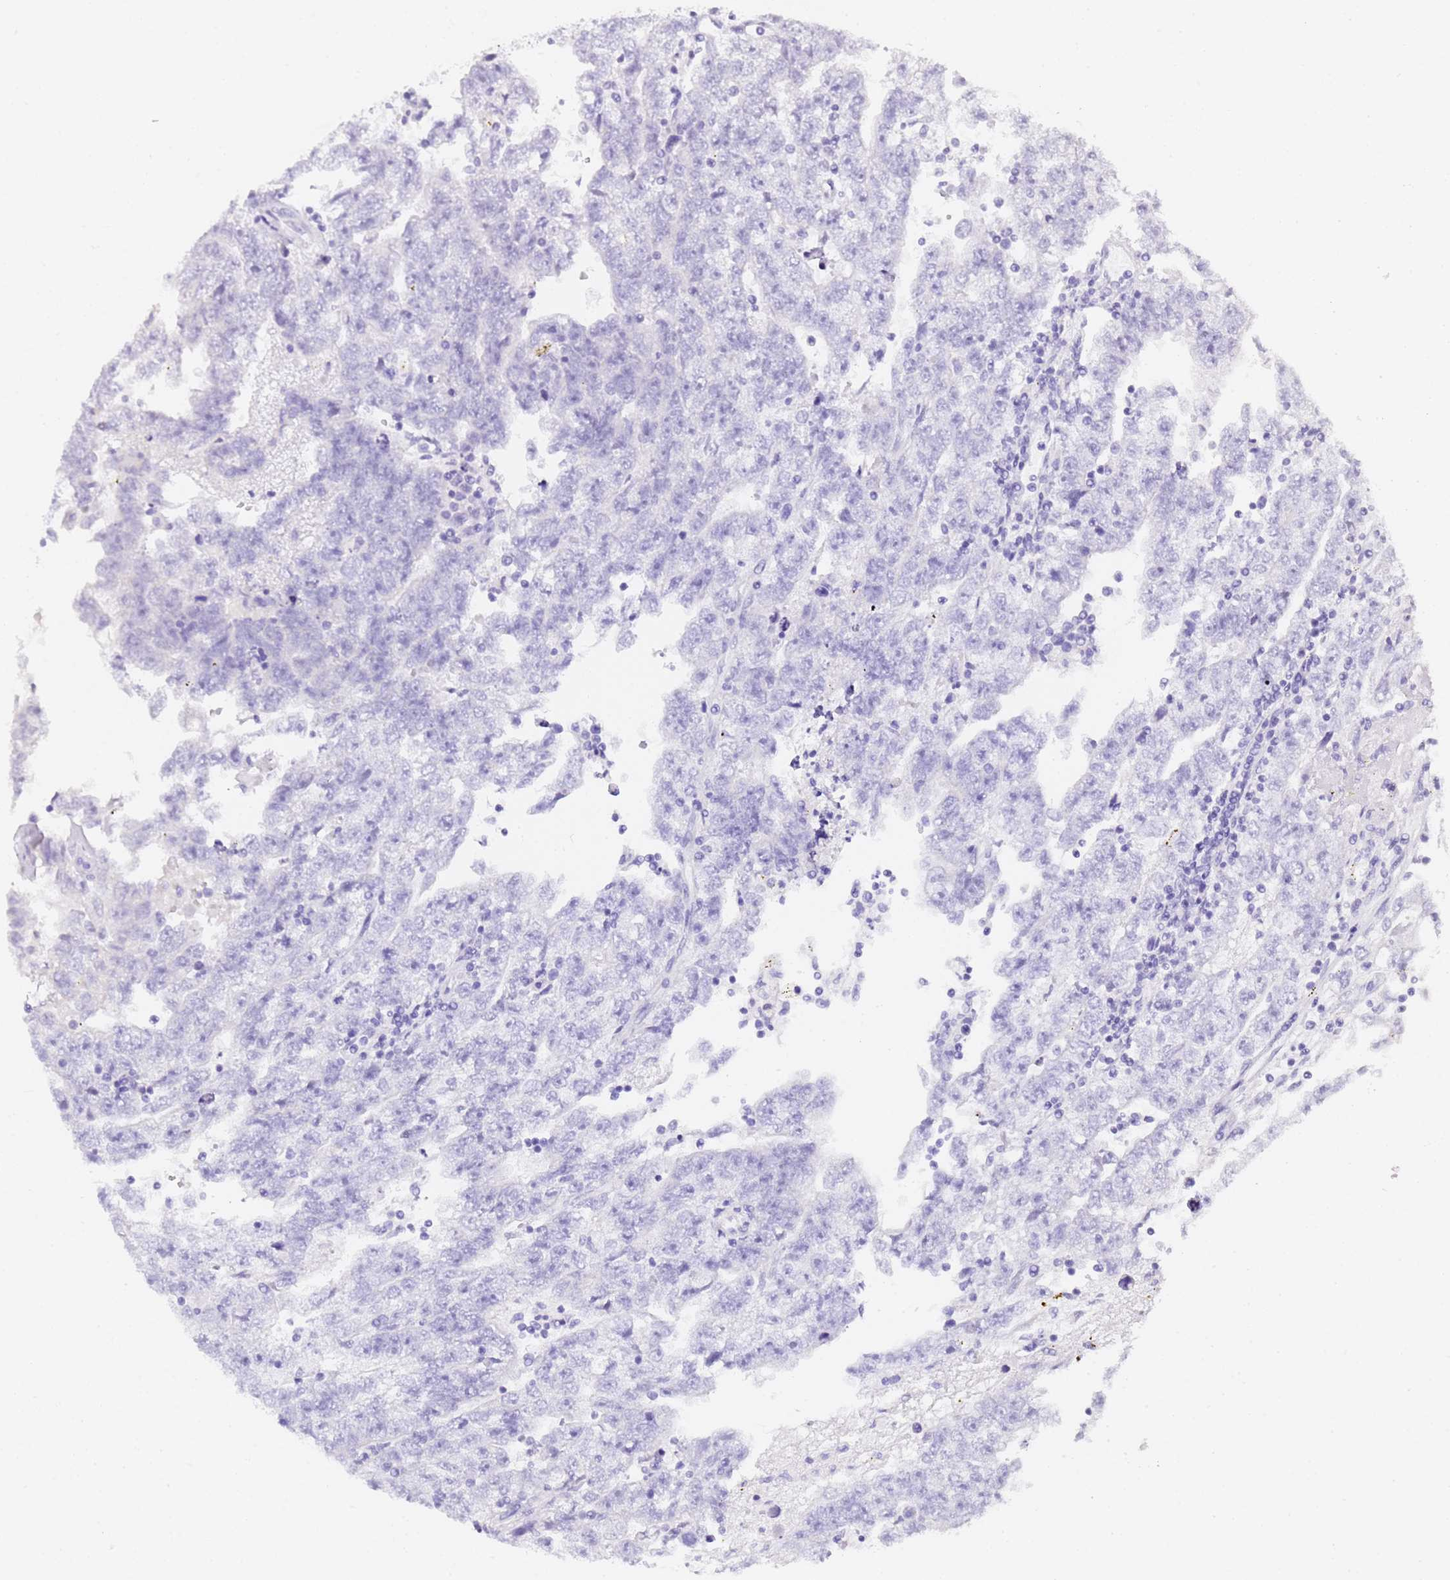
{"staining": {"intensity": "negative", "quantity": "none", "location": "none"}, "tissue": "testis cancer", "cell_type": "Tumor cells", "image_type": "cancer", "snomed": [{"axis": "morphology", "description": "Carcinoma, Embryonal, NOS"}, {"axis": "topography", "description": "Testis"}], "caption": "DAB (3,3'-diaminobenzidine) immunohistochemical staining of embryonal carcinoma (testis) reveals no significant positivity in tumor cells.", "gene": "GABRA1", "patient": {"sex": "male", "age": 25}}